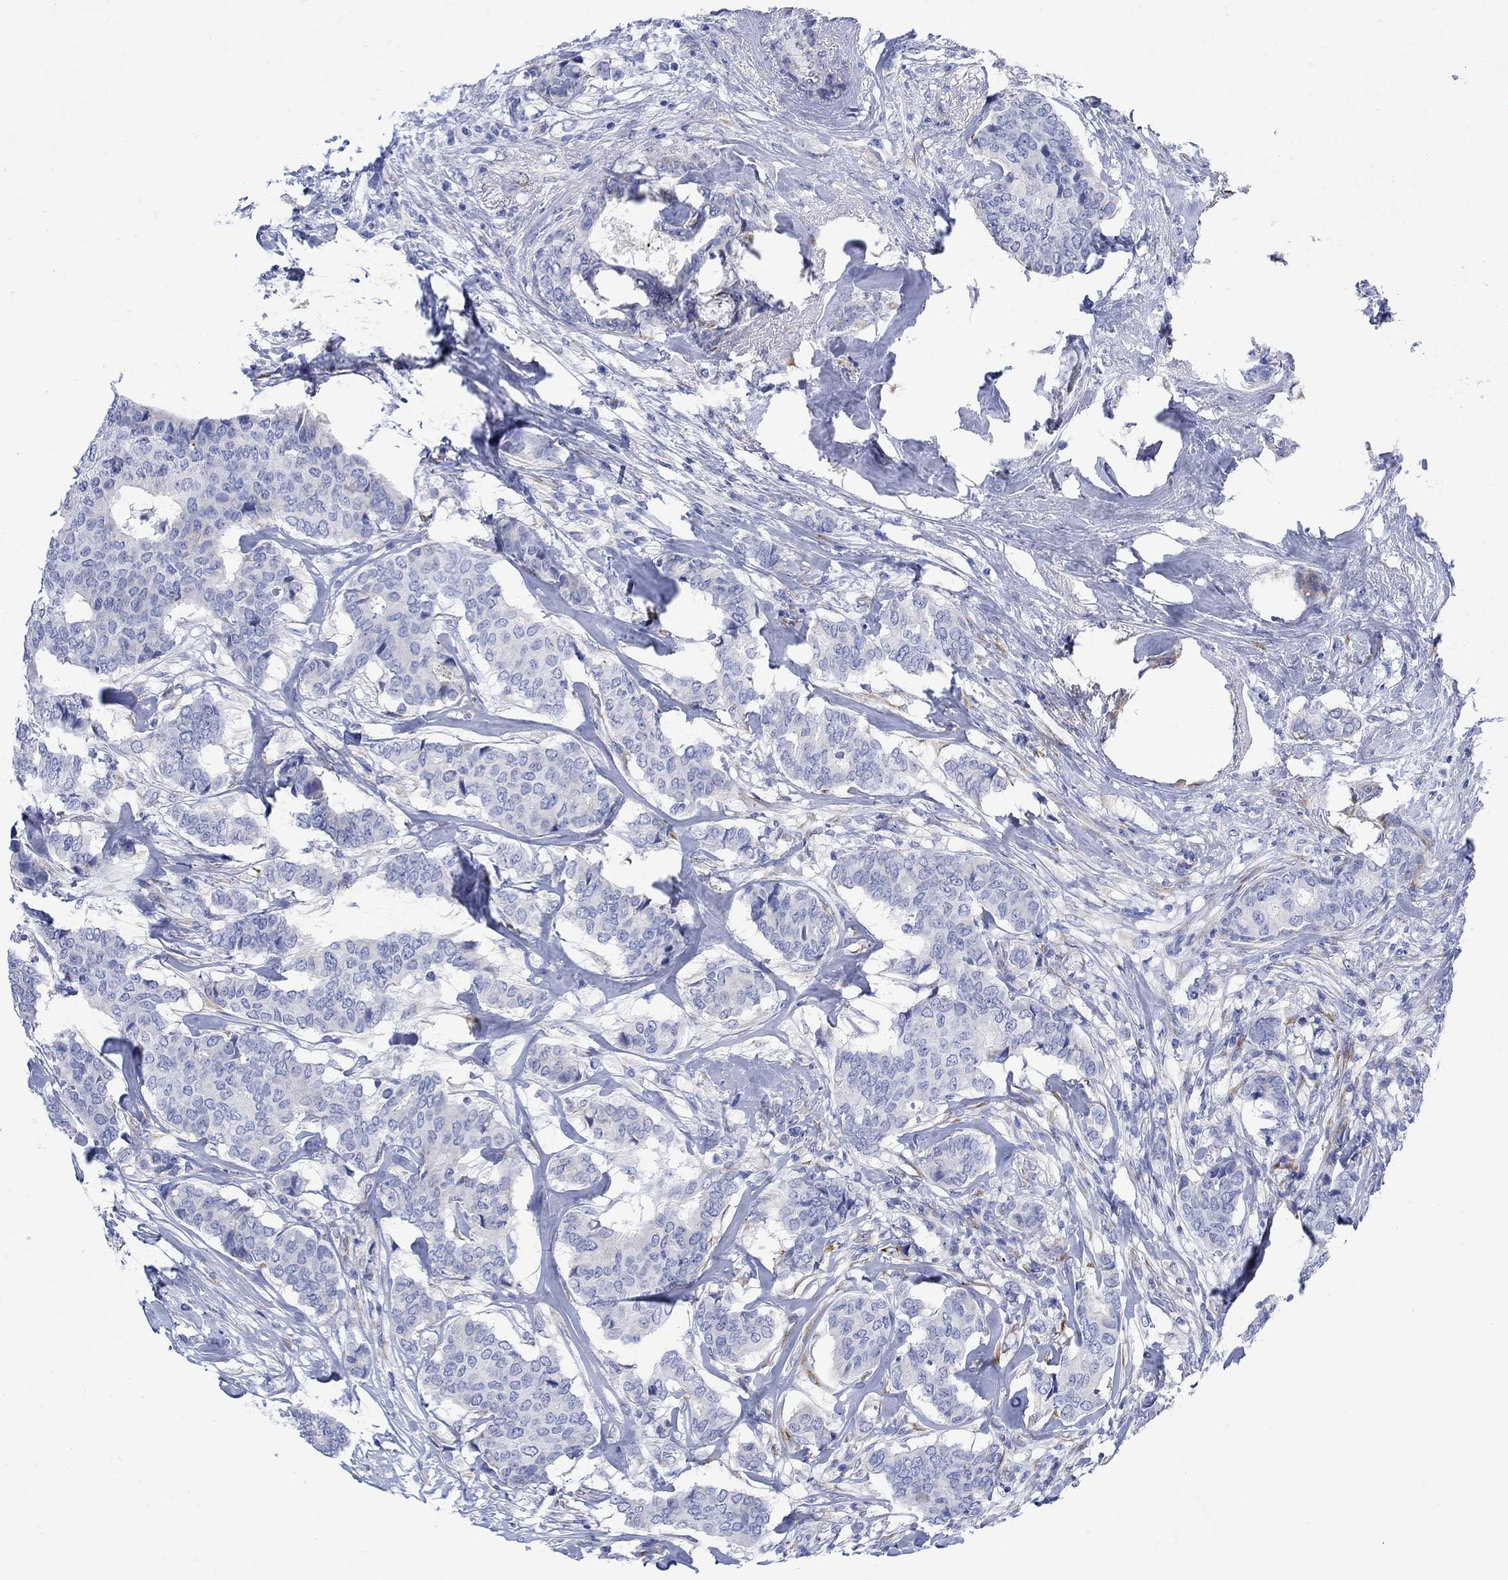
{"staining": {"intensity": "negative", "quantity": "none", "location": "none"}, "tissue": "breast cancer", "cell_type": "Tumor cells", "image_type": "cancer", "snomed": [{"axis": "morphology", "description": "Duct carcinoma"}, {"axis": "topography", "description": "Breast"}], "caption": "Infiltrating ductal carcinoma (breast) was stained to show a protein in brown. There is no significant staining in tumor cells.", "gene": "MYL1", "patient": {"sex": "female", "age": 75}}